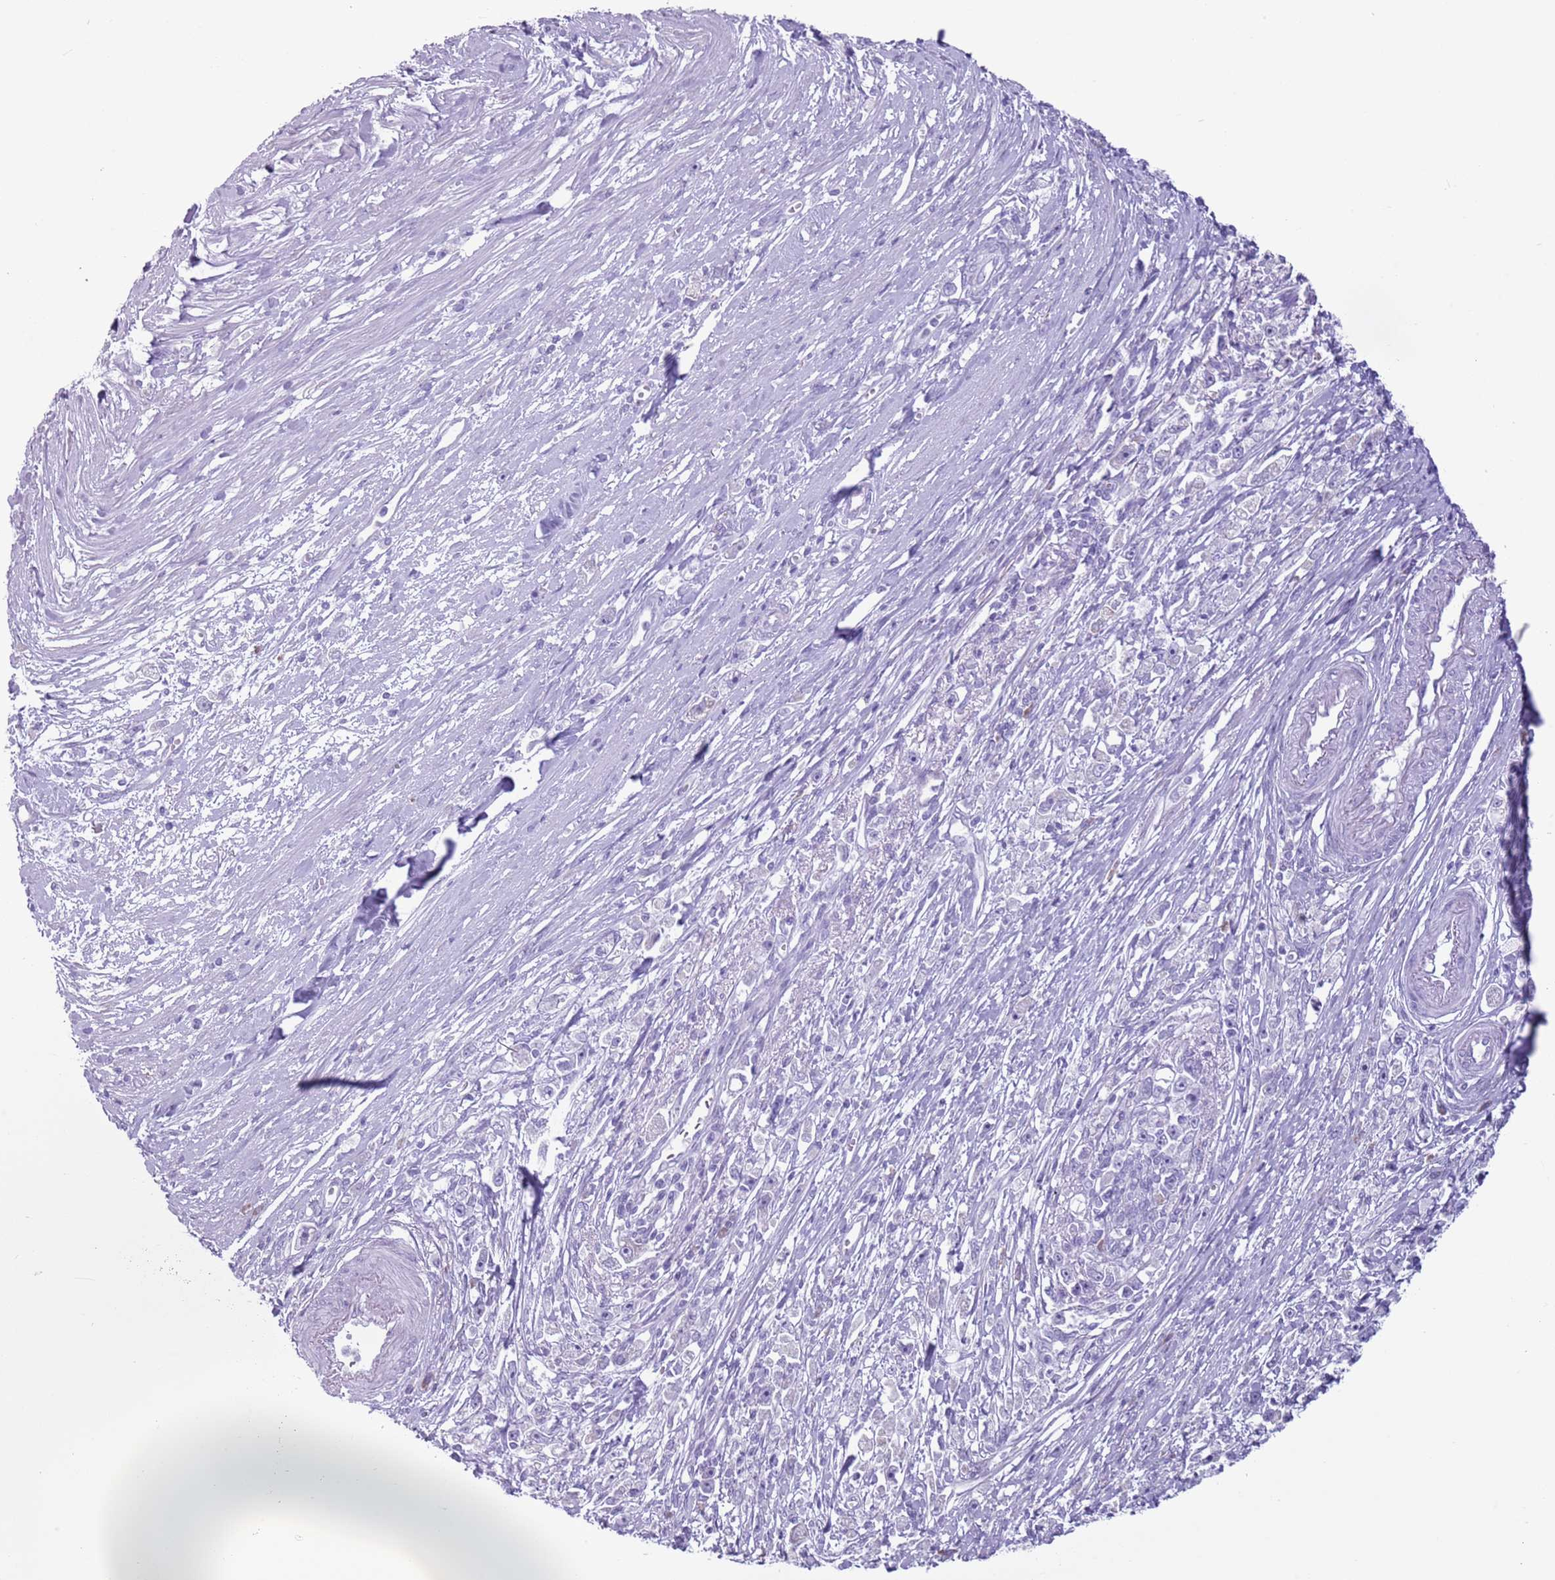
{"staining": {"intensity": "negative", "quantity": "none", "location": "none"}, "tissue": "stomach cancer", "cell_type": "Tumor cells", "image_type": "cancer", "snomed": [{"axis": "morphology", "description": "Adenocarcinoma, NOS"}, {"axis": "topography", "description": "Stomach"}], "caption": "Micrograph shows no protein staining in tumor cells of stomach cancer tissue.", "gene": "HYOU1", "patient": {"sex": "female", "age": 59}}